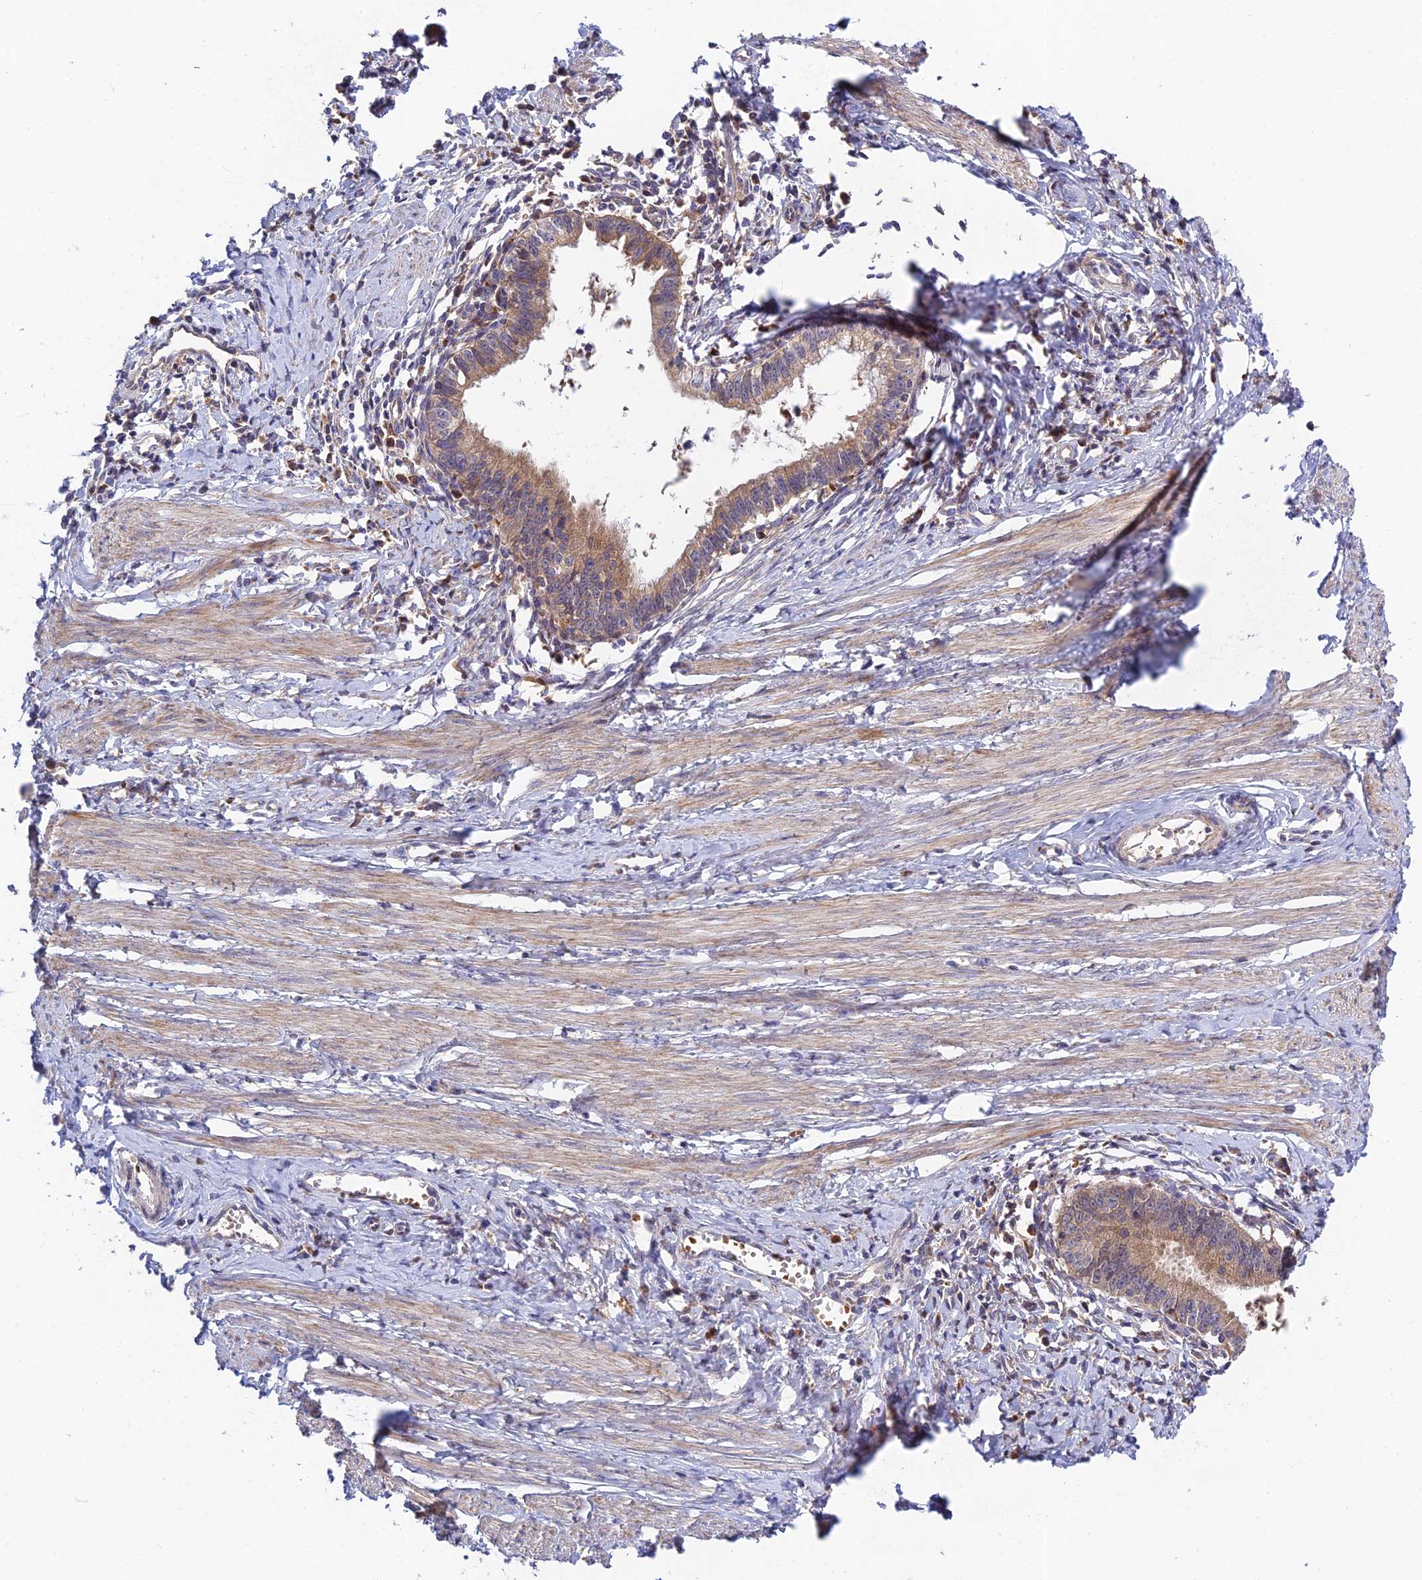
{"staining": {"intensity": "weak", "quantity": ">75%", "location": "cytoplasmic/membranous"}, "tissue": "cervical cancer", "cell_type": "Tumor cells", "image_type": "cancer", "snomed": [{"axis": "morphology", "description": "Adenocarcinoma, NOS"}, {"axis": "topography", "description": "Cervix"}], "caption": "Immunohistochemistry (IHC) of human cervical cancer exhibits low levels of weak cytoplasmic/membranous expression in about >75% of tumor cells. (DAB = brown stain, brightfield microscopy at high magnification).", "gene": "FUOM", "patient": {"sex": "female", "age": 36}}